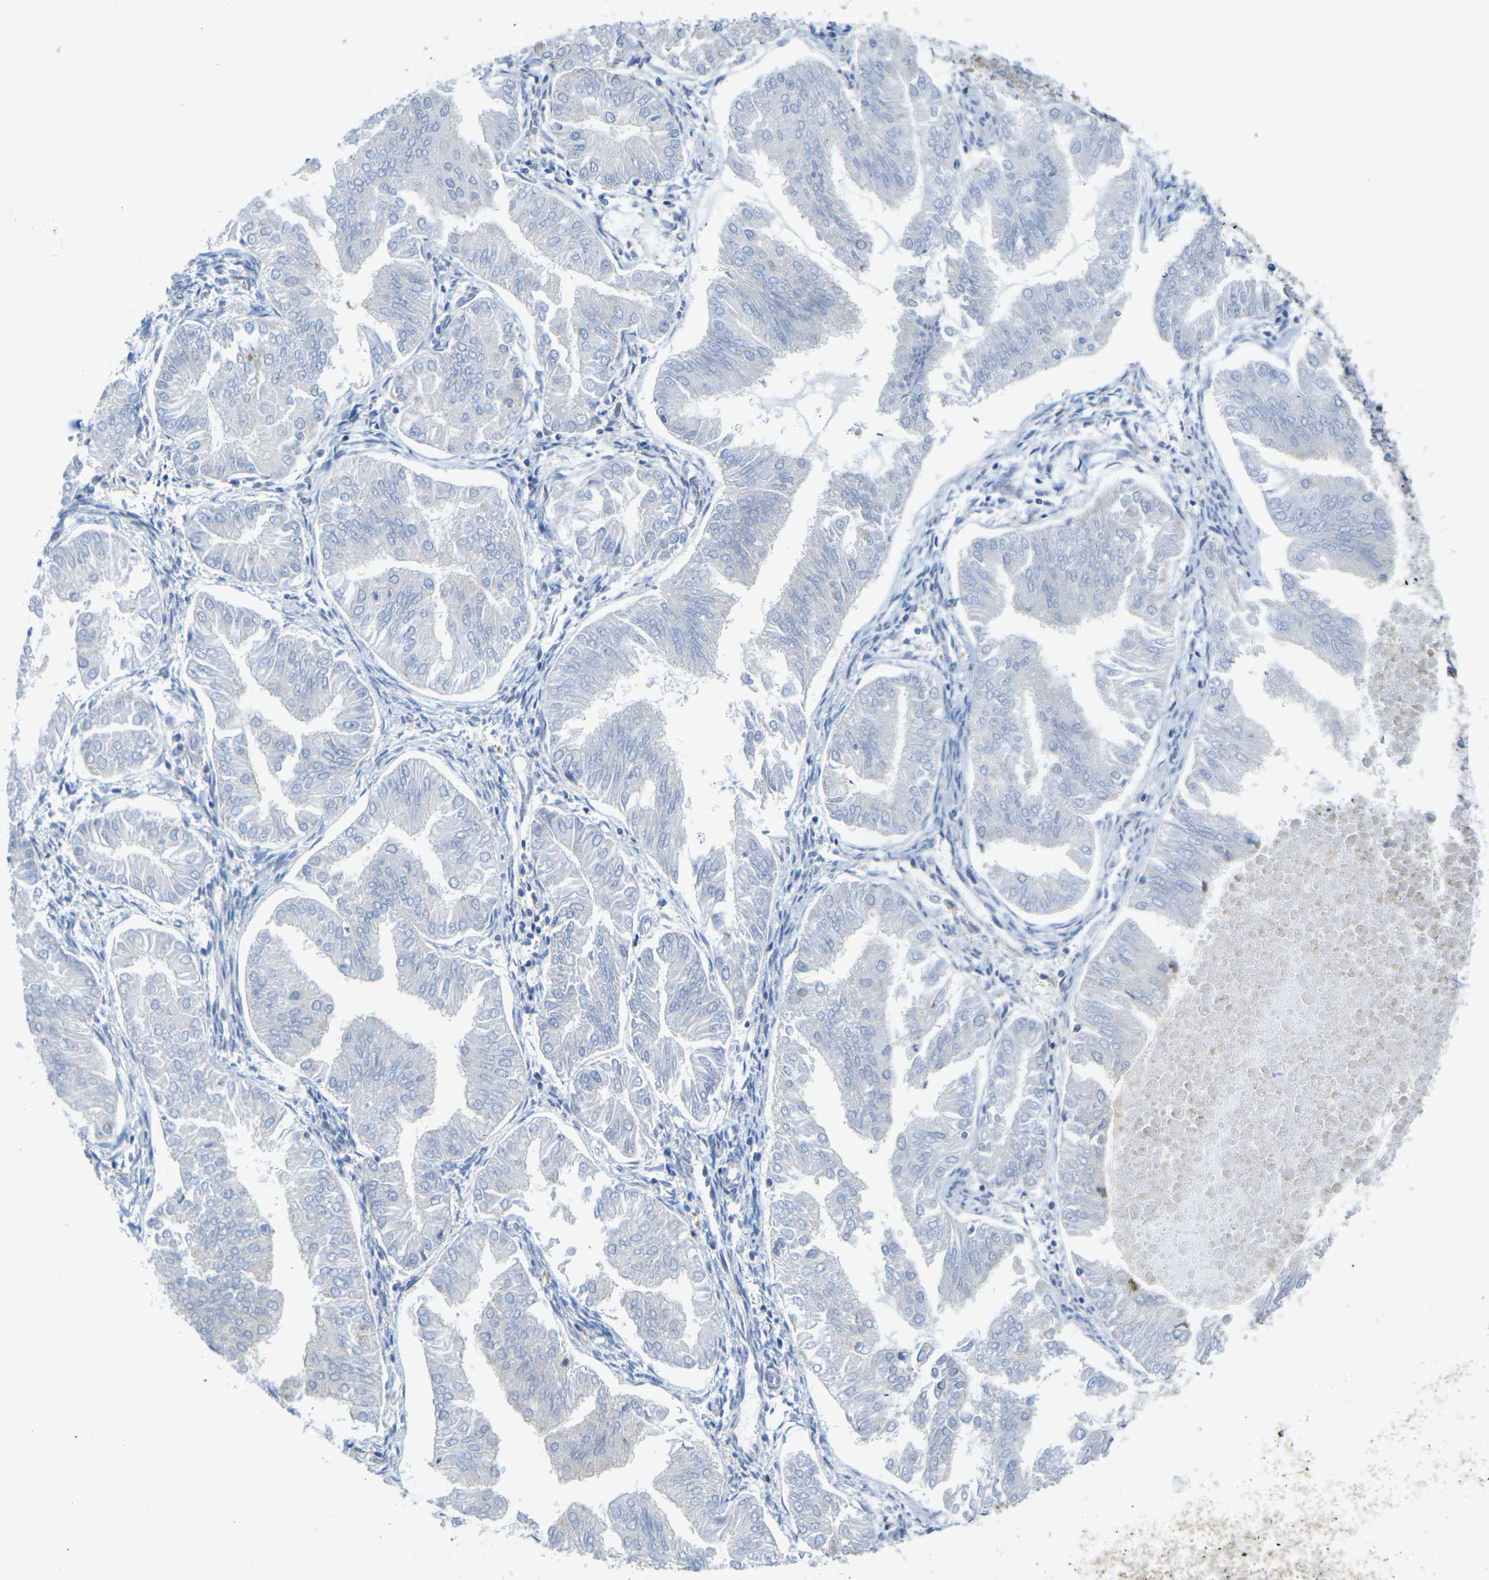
{"staining": {"intensity": "negative", "quantity": "none", "location": "none"}, "tissue": "endometrial cancer", "cell_type": "Tumor cells", "image_type": "cancer", "snomed": [{"axis": "morphology", "description": "Adenocarcinoma, NOS"}, {"axis": "topography", "description": "Endometrium"}], "caption": "Tumor cells show no significant positivity in endometrial cancer.", "gene": "OTOF", "patient": {"sex": "female", "age": 53}}